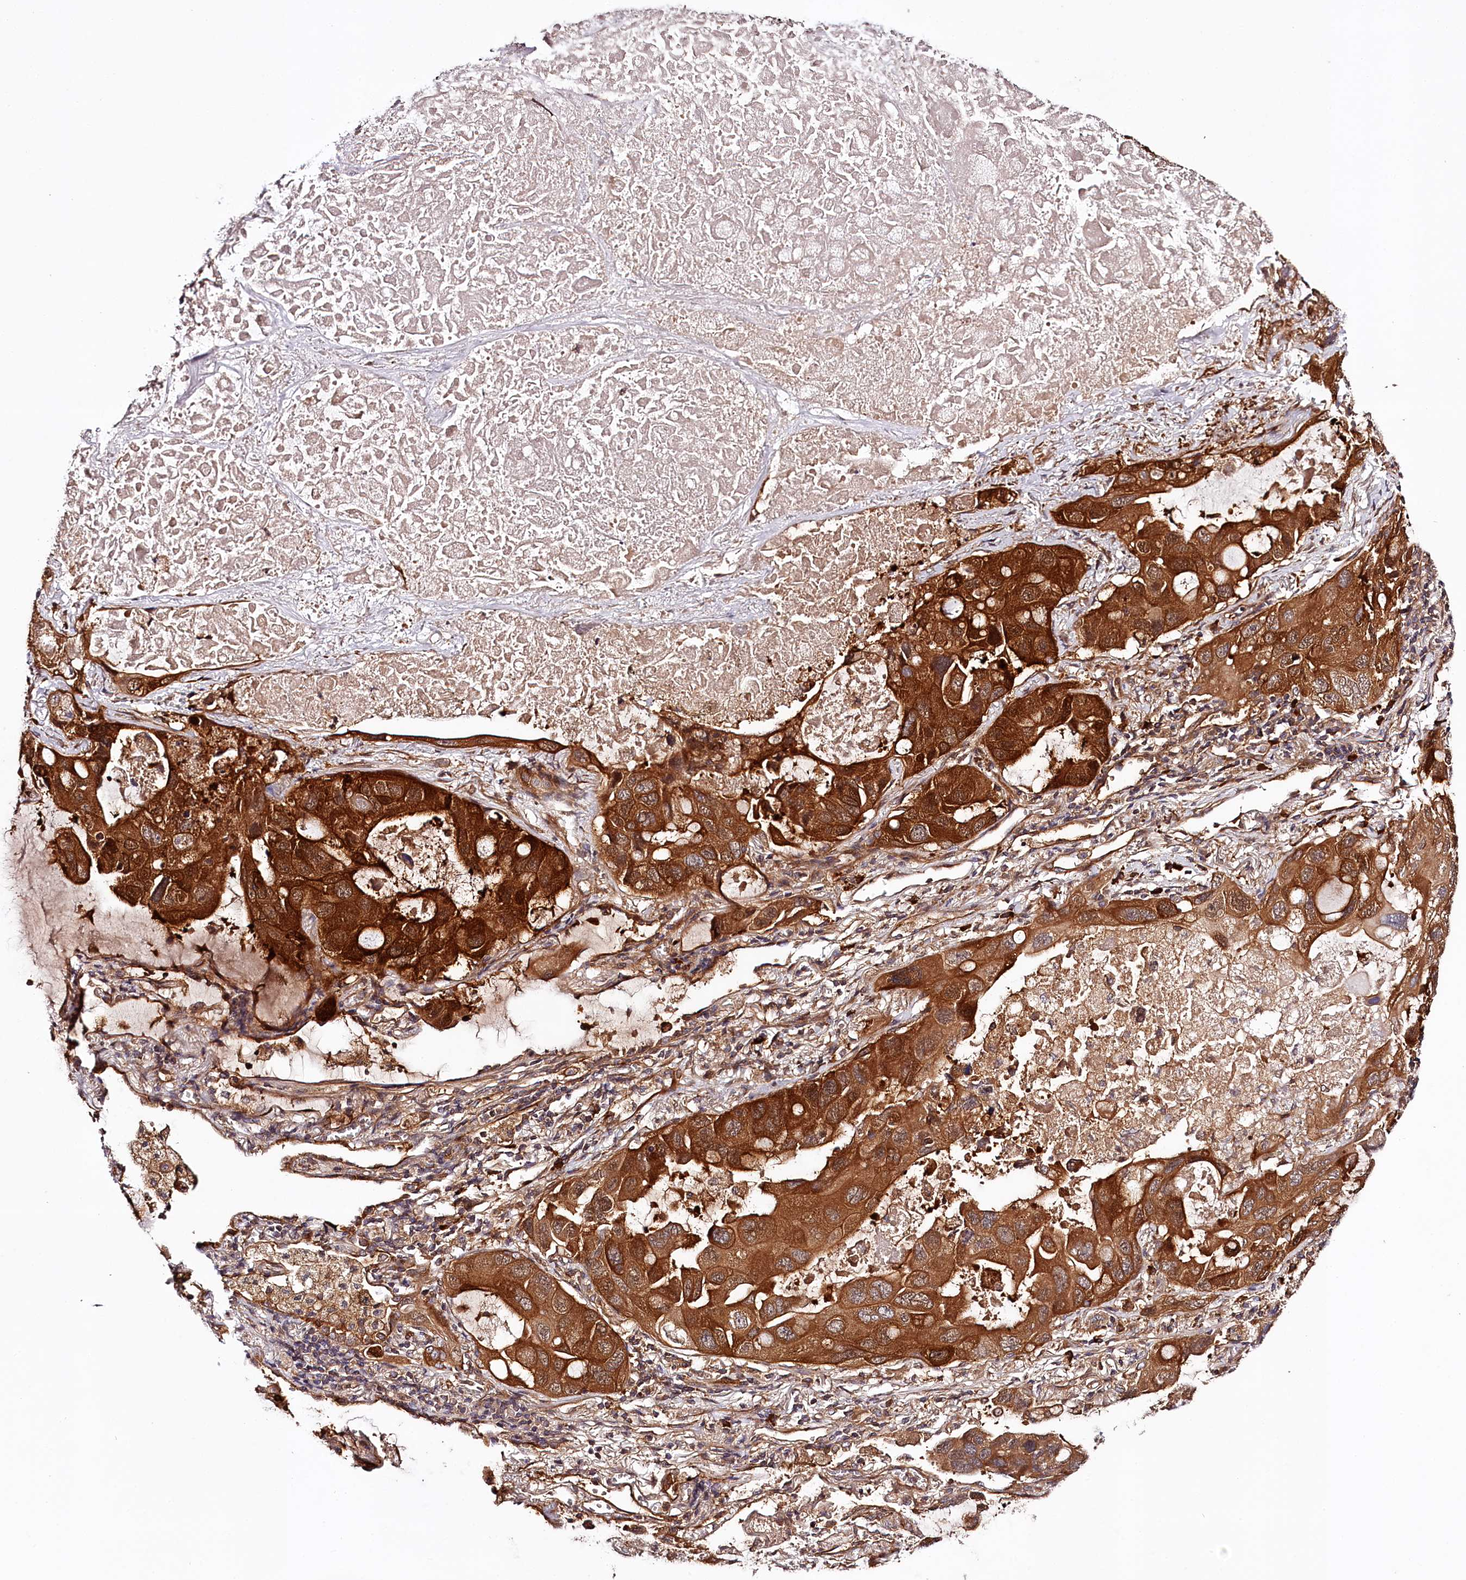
{"staining": {"intensity": "strong", "quantity": ">75%", "location": "cytoplasmic/membranous"}, "tissue": "lung cancer", "cell_type": "Tumor cells", "image_type": "cancer", "snomed": [{"axis": "morphology", "description": "Squamous cell carcinoma, NOS"}, {"axis": "topography", "description": "Lung"}], "caption": "Protein staining of lung cancer tissue exhibits strong cytoplasmic/membranous staining in about >75% of tumor cells. The staining was performed using DAB to visualize the protein expression in brown, while the nuclei were stained in blue with hematoxylin (Magnification: 20x).", "gene": "TARS1", "patient": {"sex": "female", "age": 73}}